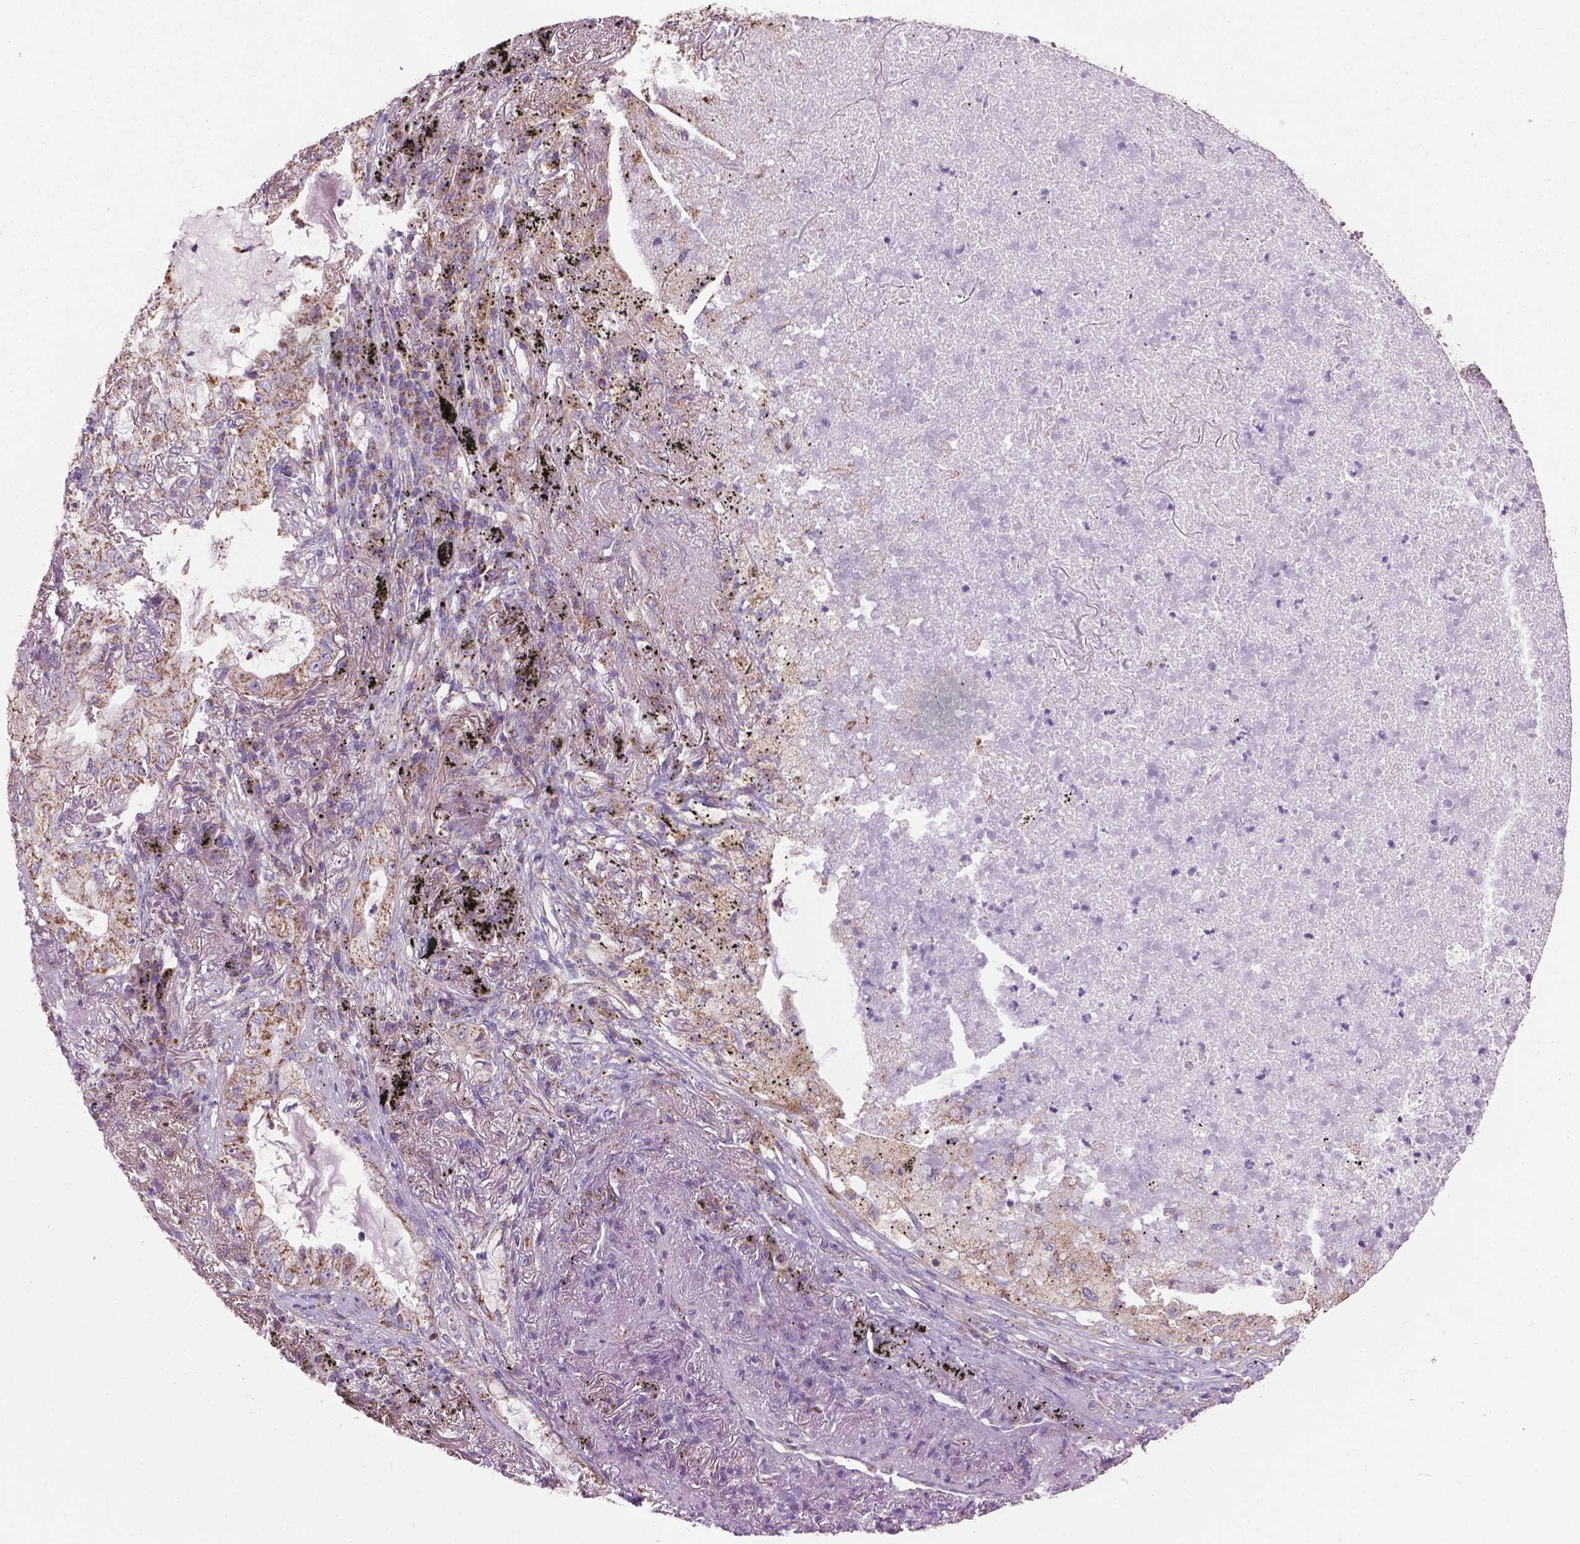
{"staining": {"intensity": "moderate", "quantity": ">75%", "location": "cytoplasmic/membranous"}, "tissue": "lung cancer", "cell_type": "Tumor cells", "image_type": "cancer", "snomed": [{"axis": "morphology", "description": "Adenocarcinoma, NOS"}, {"axis": "topography", "description": "Lung"}], "caption": "An image of lung adenocarcinoma stained for a protein shows moderate cytoplasmic/membranous brown staining in tumor cells. Using DAB (brown) and hematoxylin (blue) stains, captured at high magnification using brightfield microscopy.", "gene": "VDAC1", "patient": {"sex": "female", "age": 73}}